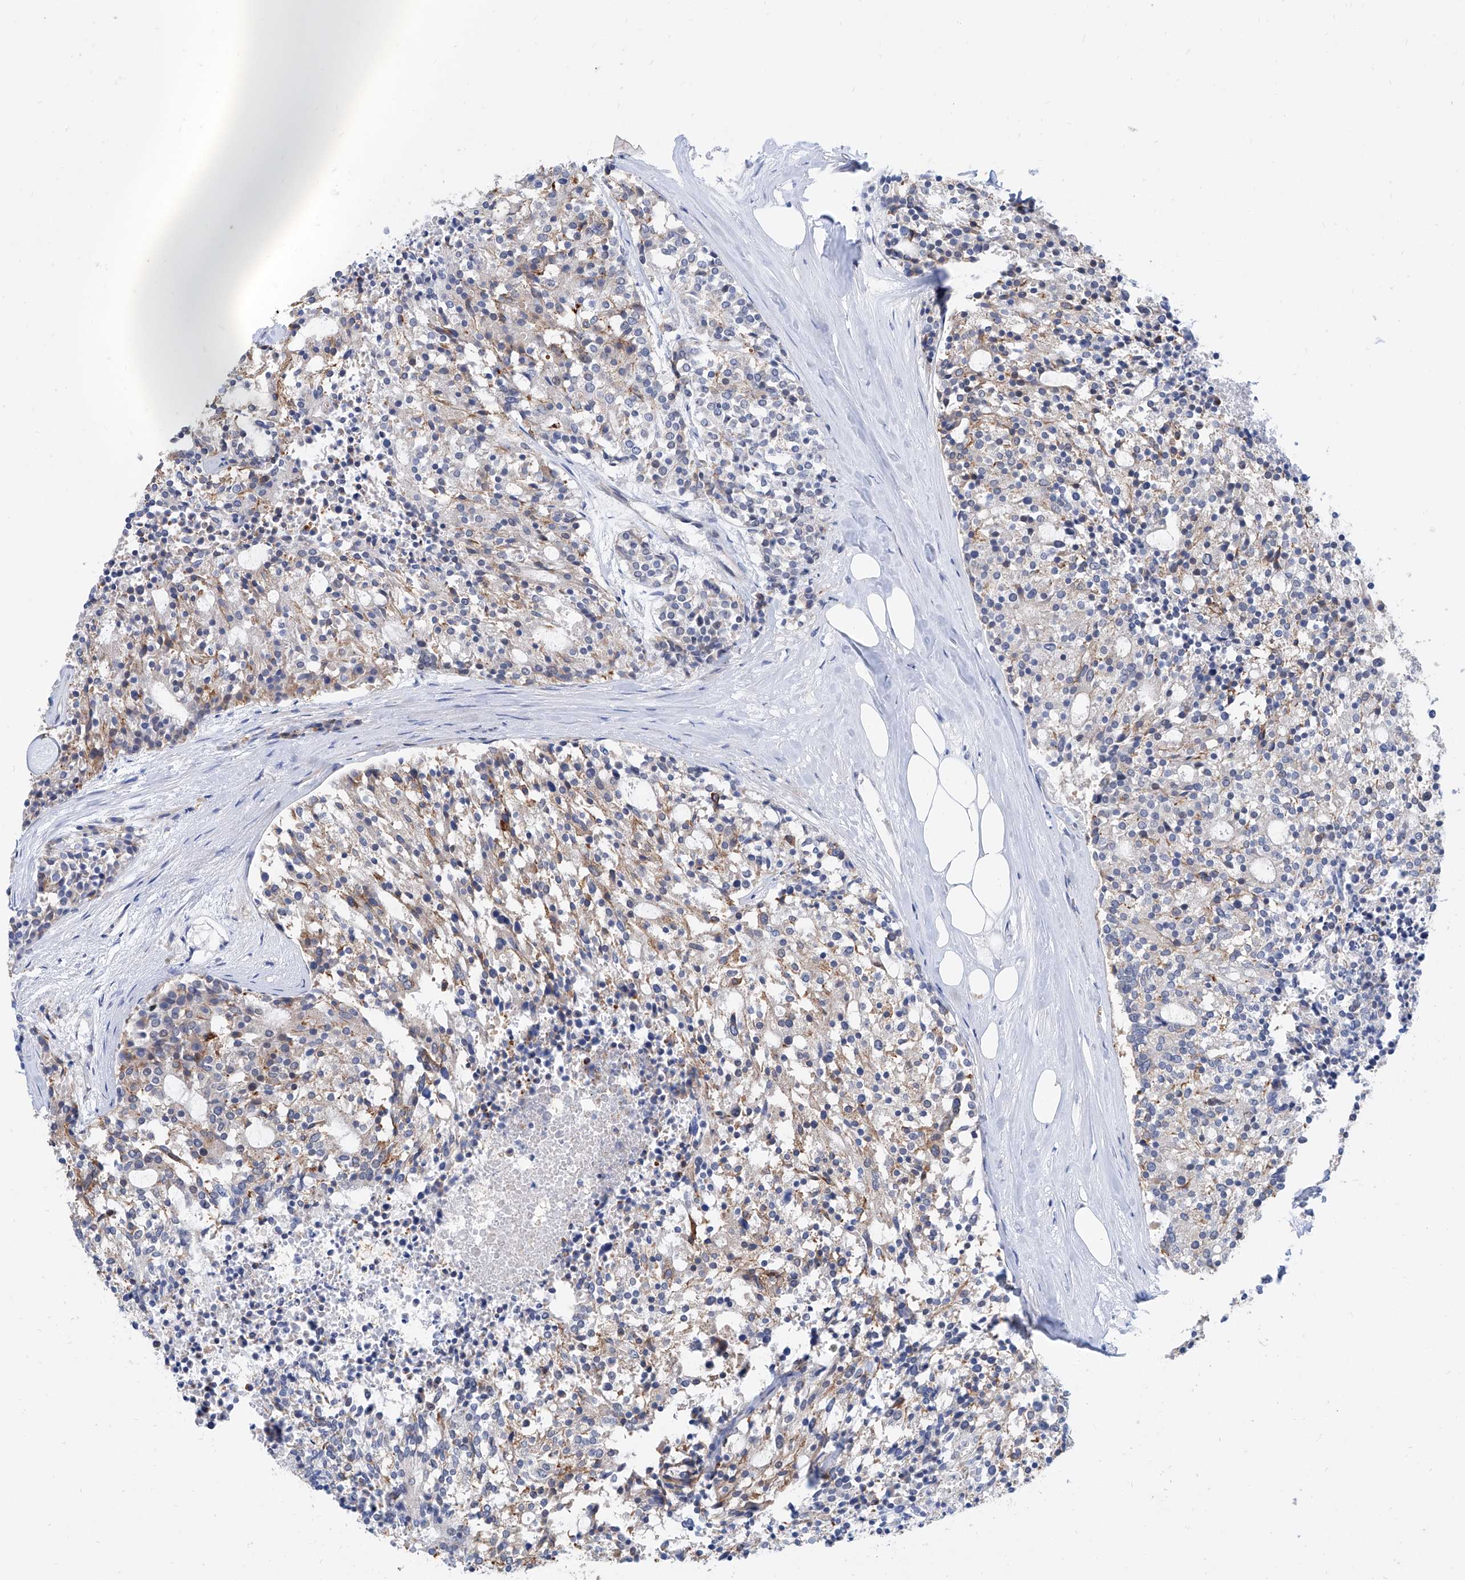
{"staining": {"intensity": "negative", "quantity": "none", "location": "none"}, "tissue": "carcinoid", "cell_type": "Tumor cells", "image_type": "cancer", "snomed": [{"axis": "morphology", "description": "Carcinoid, malignant, NOS"}, {"axis": "topography", "description": "Pancreas"}], "caption": "A micrograph of human carcinoid (malignant) is negative for staining in tumor cells.", "gene": "BPTF", "patient": {"sex": "female", "age": 54}}